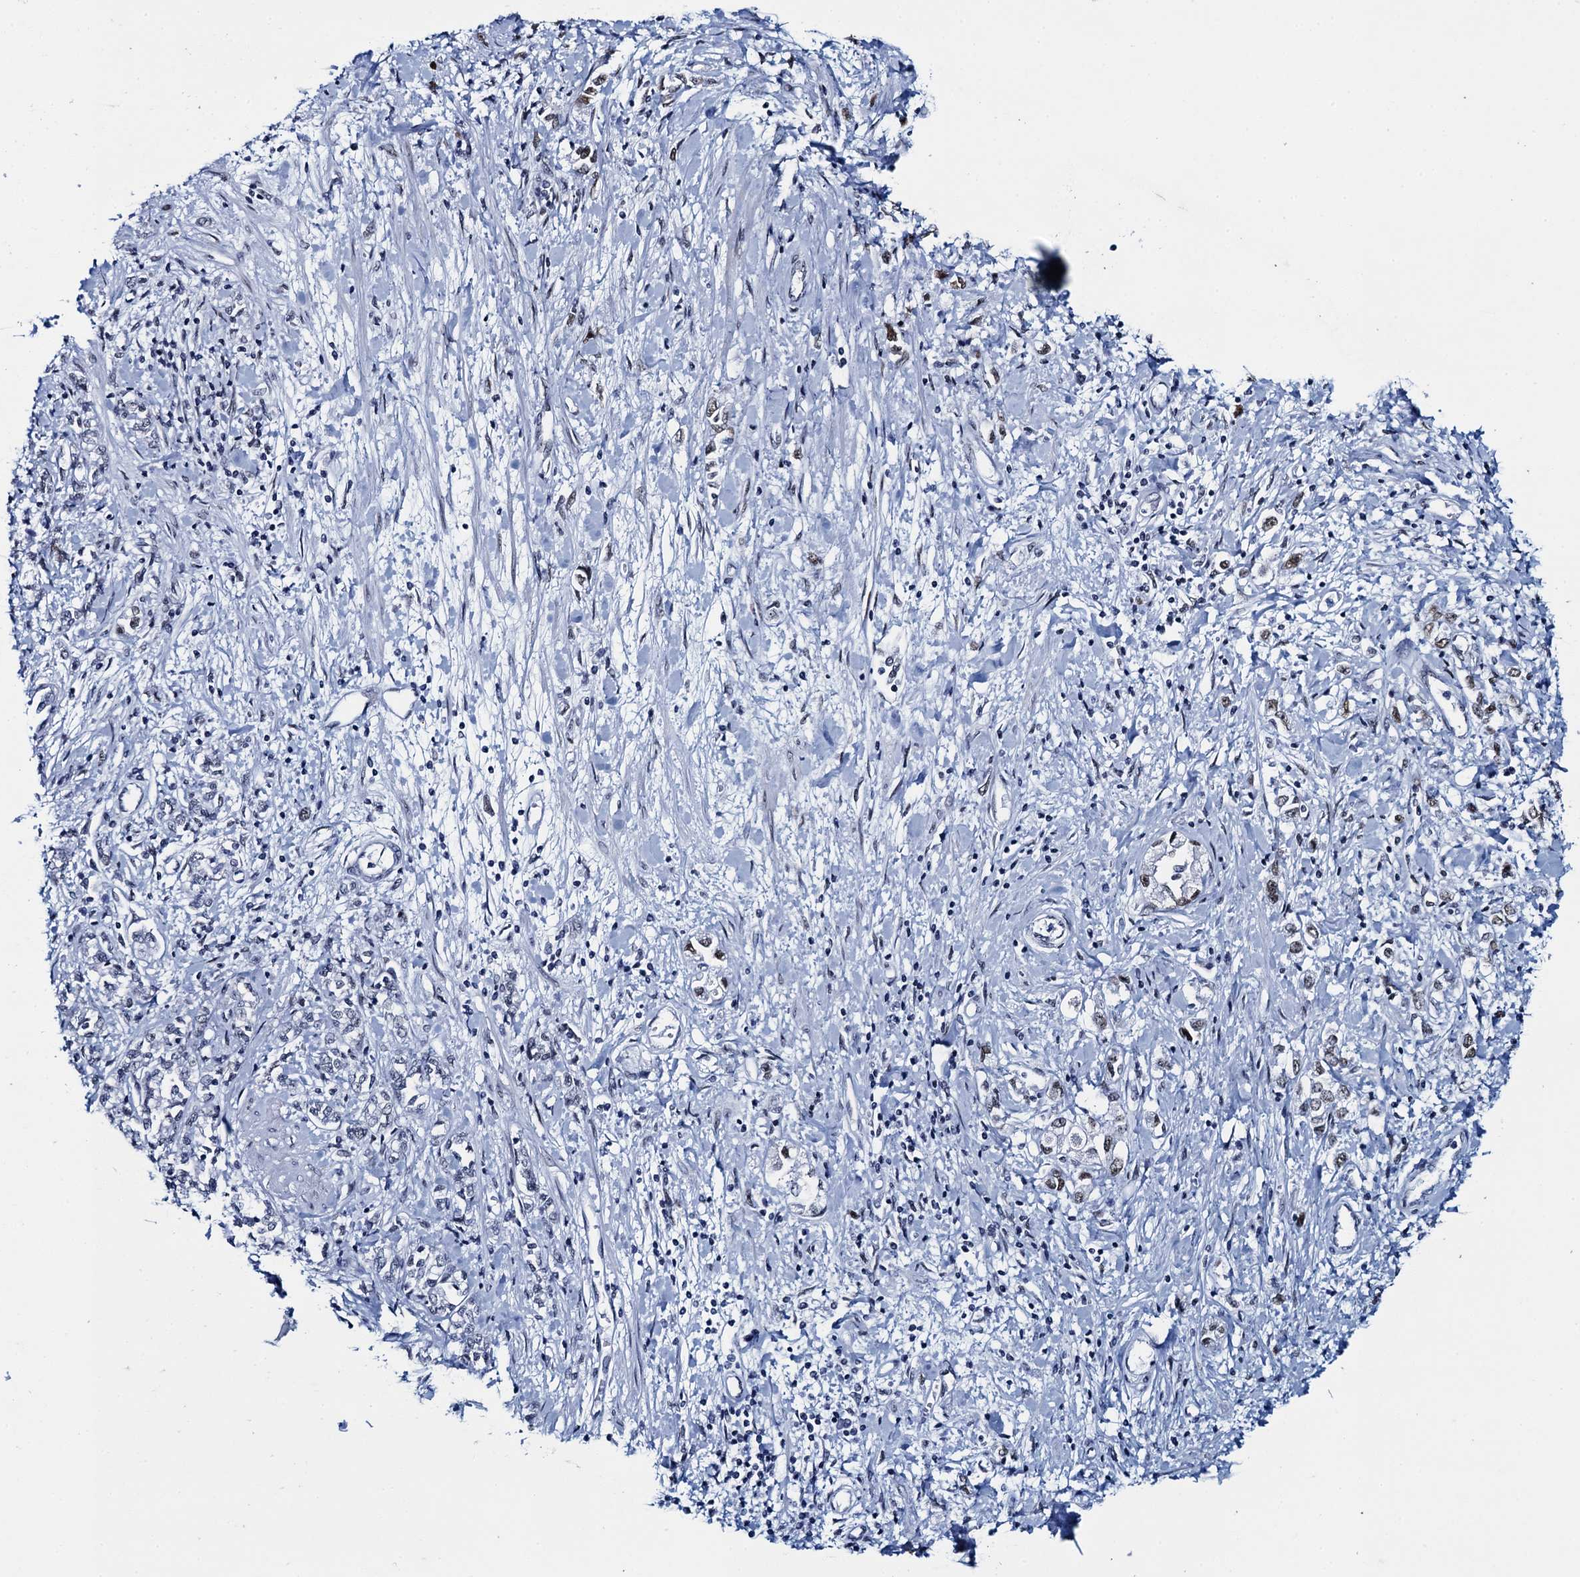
{"staining": {"intensity": "weak", "quantity": "25%-75%", "location": "nuclear"}, "tissue": "stomach cancer", "cell_type": "Tumor cells", "image_type": "cancer", "snomed": [{"axis": "morphology", "description": "Adenocarcinoma, NOS"}, {"axis": "topography", "description": "Stomach"}], "caption": "Immunohistochemical staining of stomach cancer (adenocarcinoma) shows weak nuclear protein staining in about 25%-75% of tumor cells.", "gene": "HNRNPUL2", "patient": {"sex": "female", "age": 76}}